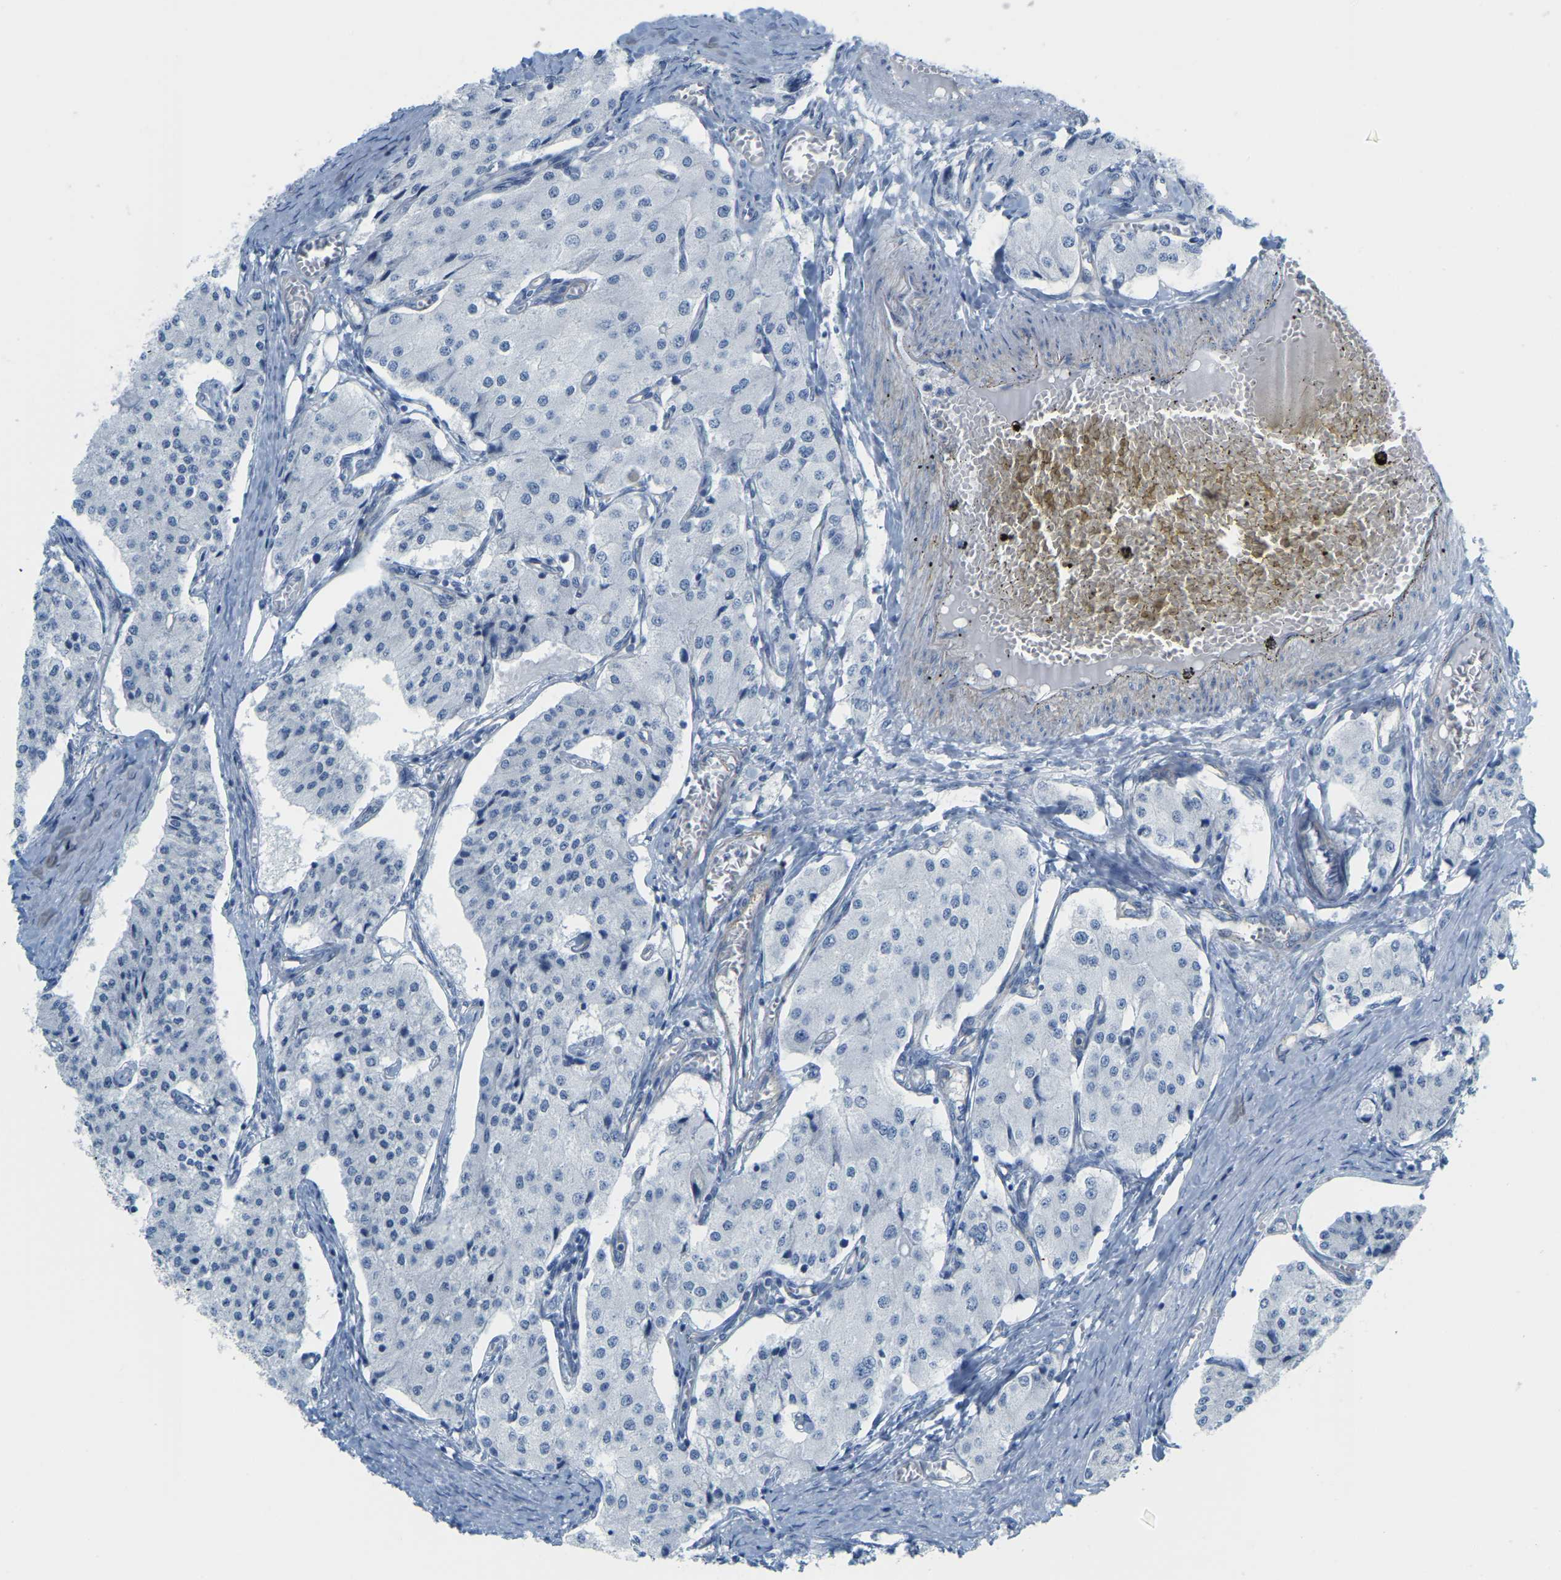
{"staining": {"intensity": "negative", "quantity": "none", "location": "none"}, "tissue": "carcinoid", "cell_type": "Tumor cells", "image_type": "cancer", "snomed": [{"axis": "morphology", "description": "Carcinoid, malignant, NOS"}, {"axis": "topography", "description": "Colon"}], "caption": "Immunohistochemistry histopathology image of human malignant carcinoid stained for a protein (brown), which exhibits no expression in tumor cells.", "gene": "MYL3", "patient": {"sex": "female", "age": 52}}